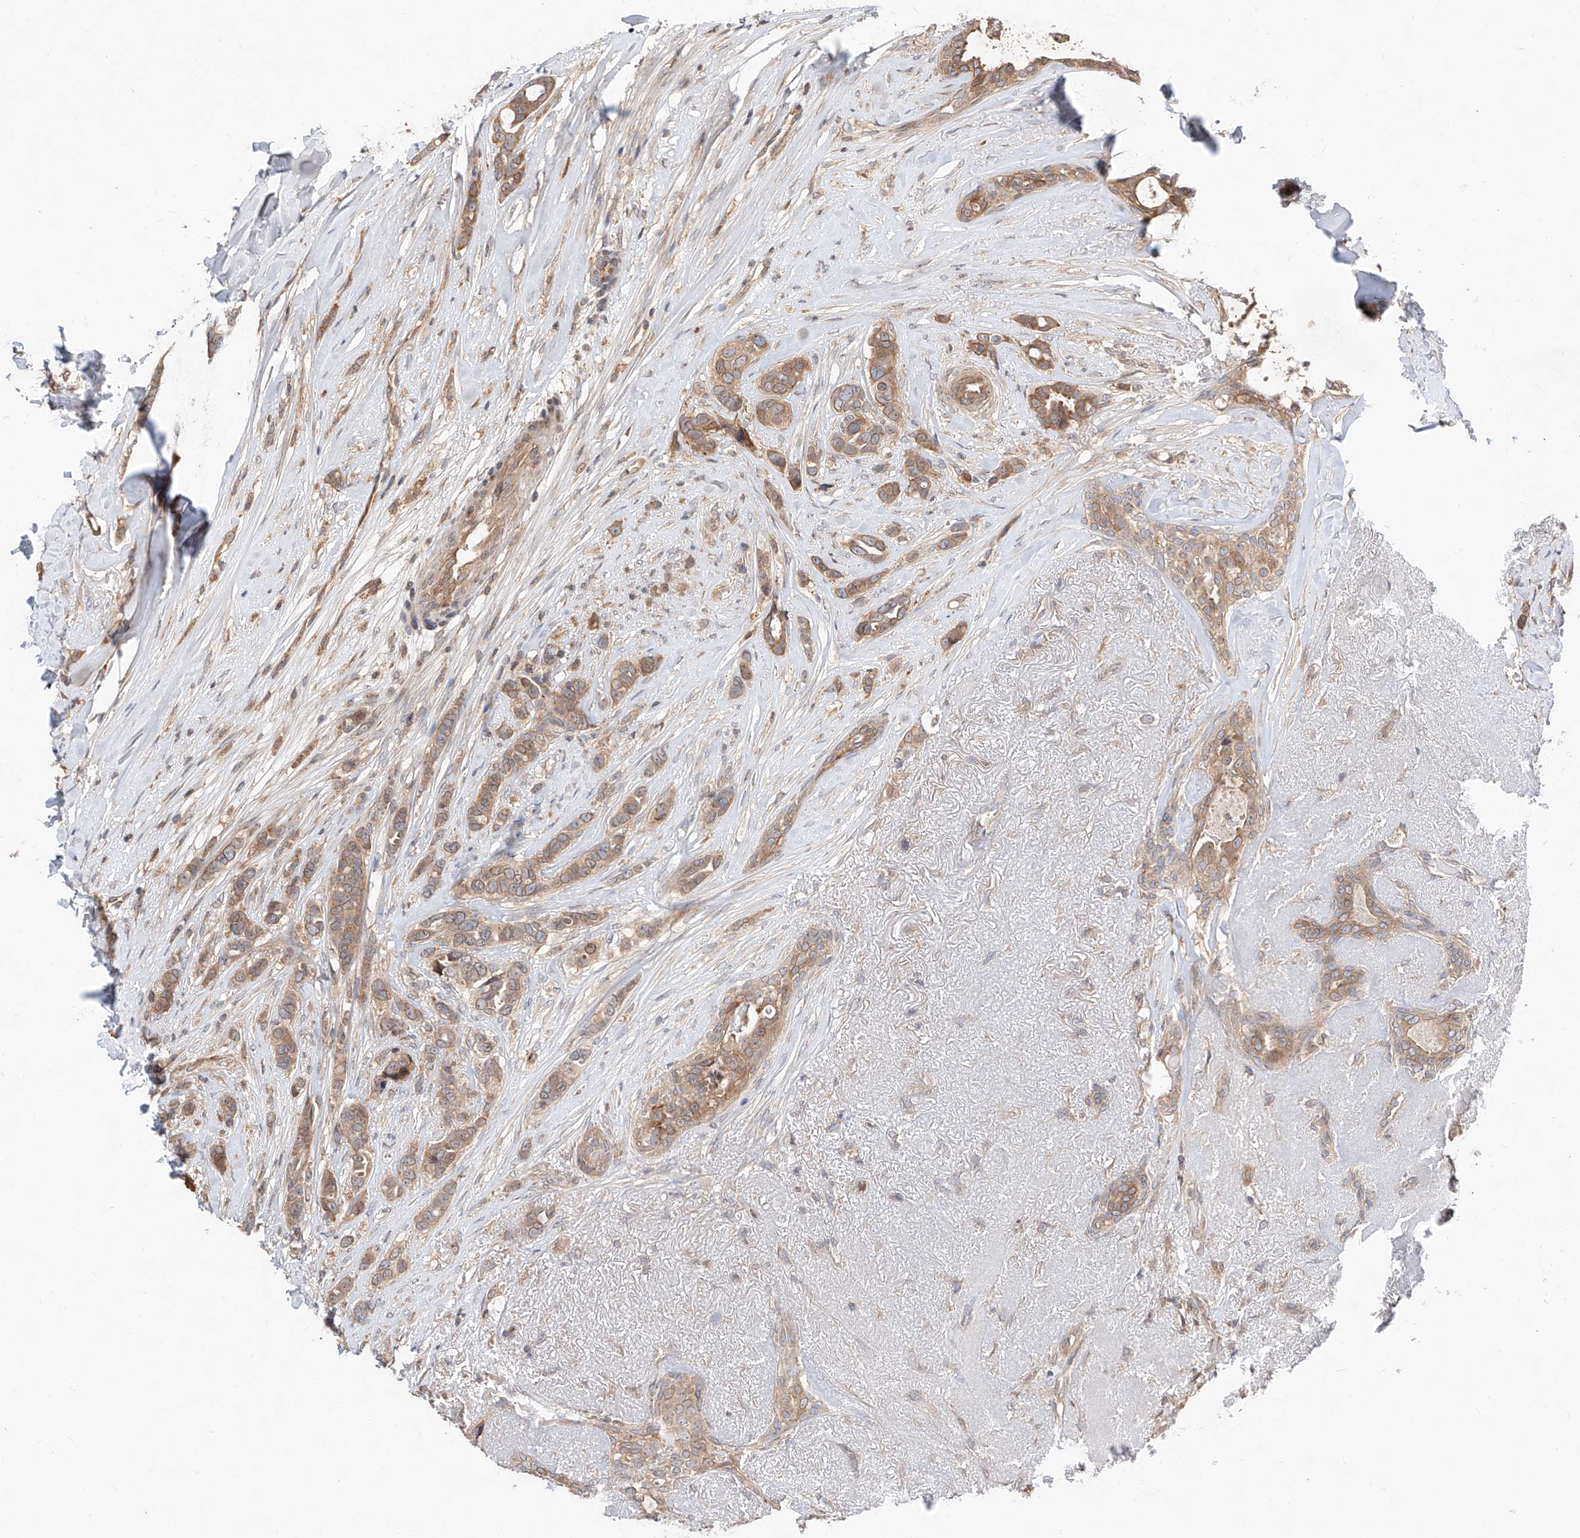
{"staining": {"intensity": "moderate", "quantity": ">75%", "location": "cytoplasmic/membranous"}, "tissue": "breast cancer", "cell_type": "Tumor cells", "image_type": "cancer", "snomed": [{"axis": "morphology", "description": "Lobular carcinoma"}, {"axis": "topography", "description": "Breast"}], "caption": "Breast lobular carcinoma tissue exhibits moderate cytoplasmic/membranous positivity in approximately >75% of tumor cells", "gene": "DIRAS3", "patient": {"sex": "female", "age": 51}}